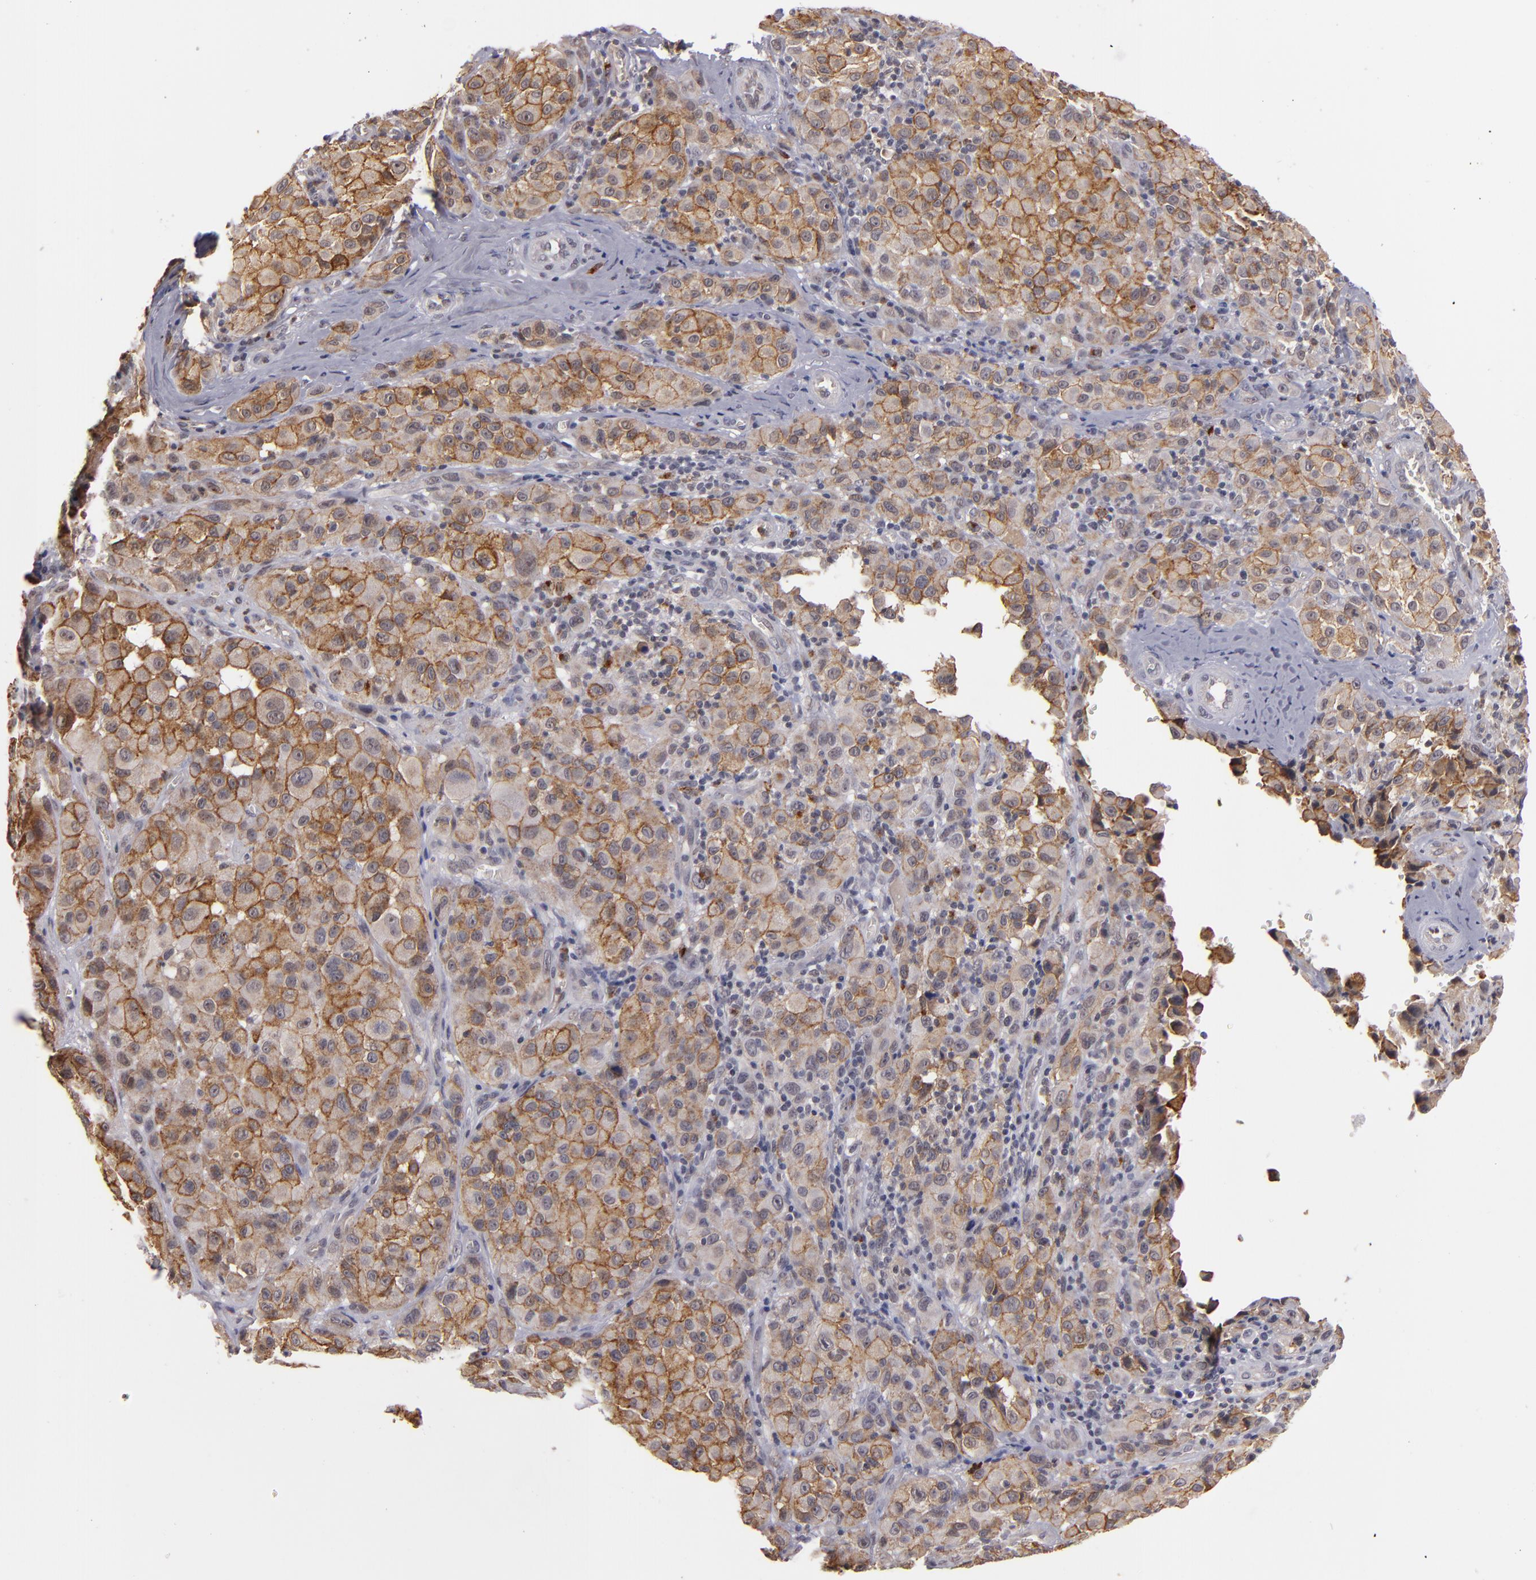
{"staining": {"intensity": "moderate", "quantity": ">75%", "location": "cytoplasmic/membranous"}, "tissue": "melanoma", "cell_type": "Tumor cells", "image_type": "cancer", "snomed": [{"axis": "morphology", "description": "Malignant melanoma, NOS"}, {"axis": "topography", "description": "Skin"}], "caption": "This is a histology image of immunohistochemistry staining of melanoma, which shows moderate staining in the cytoplasmic/membranous of tumor cells.", "gene": "STX3", "patient": {"sex": "female", "age": 21}}